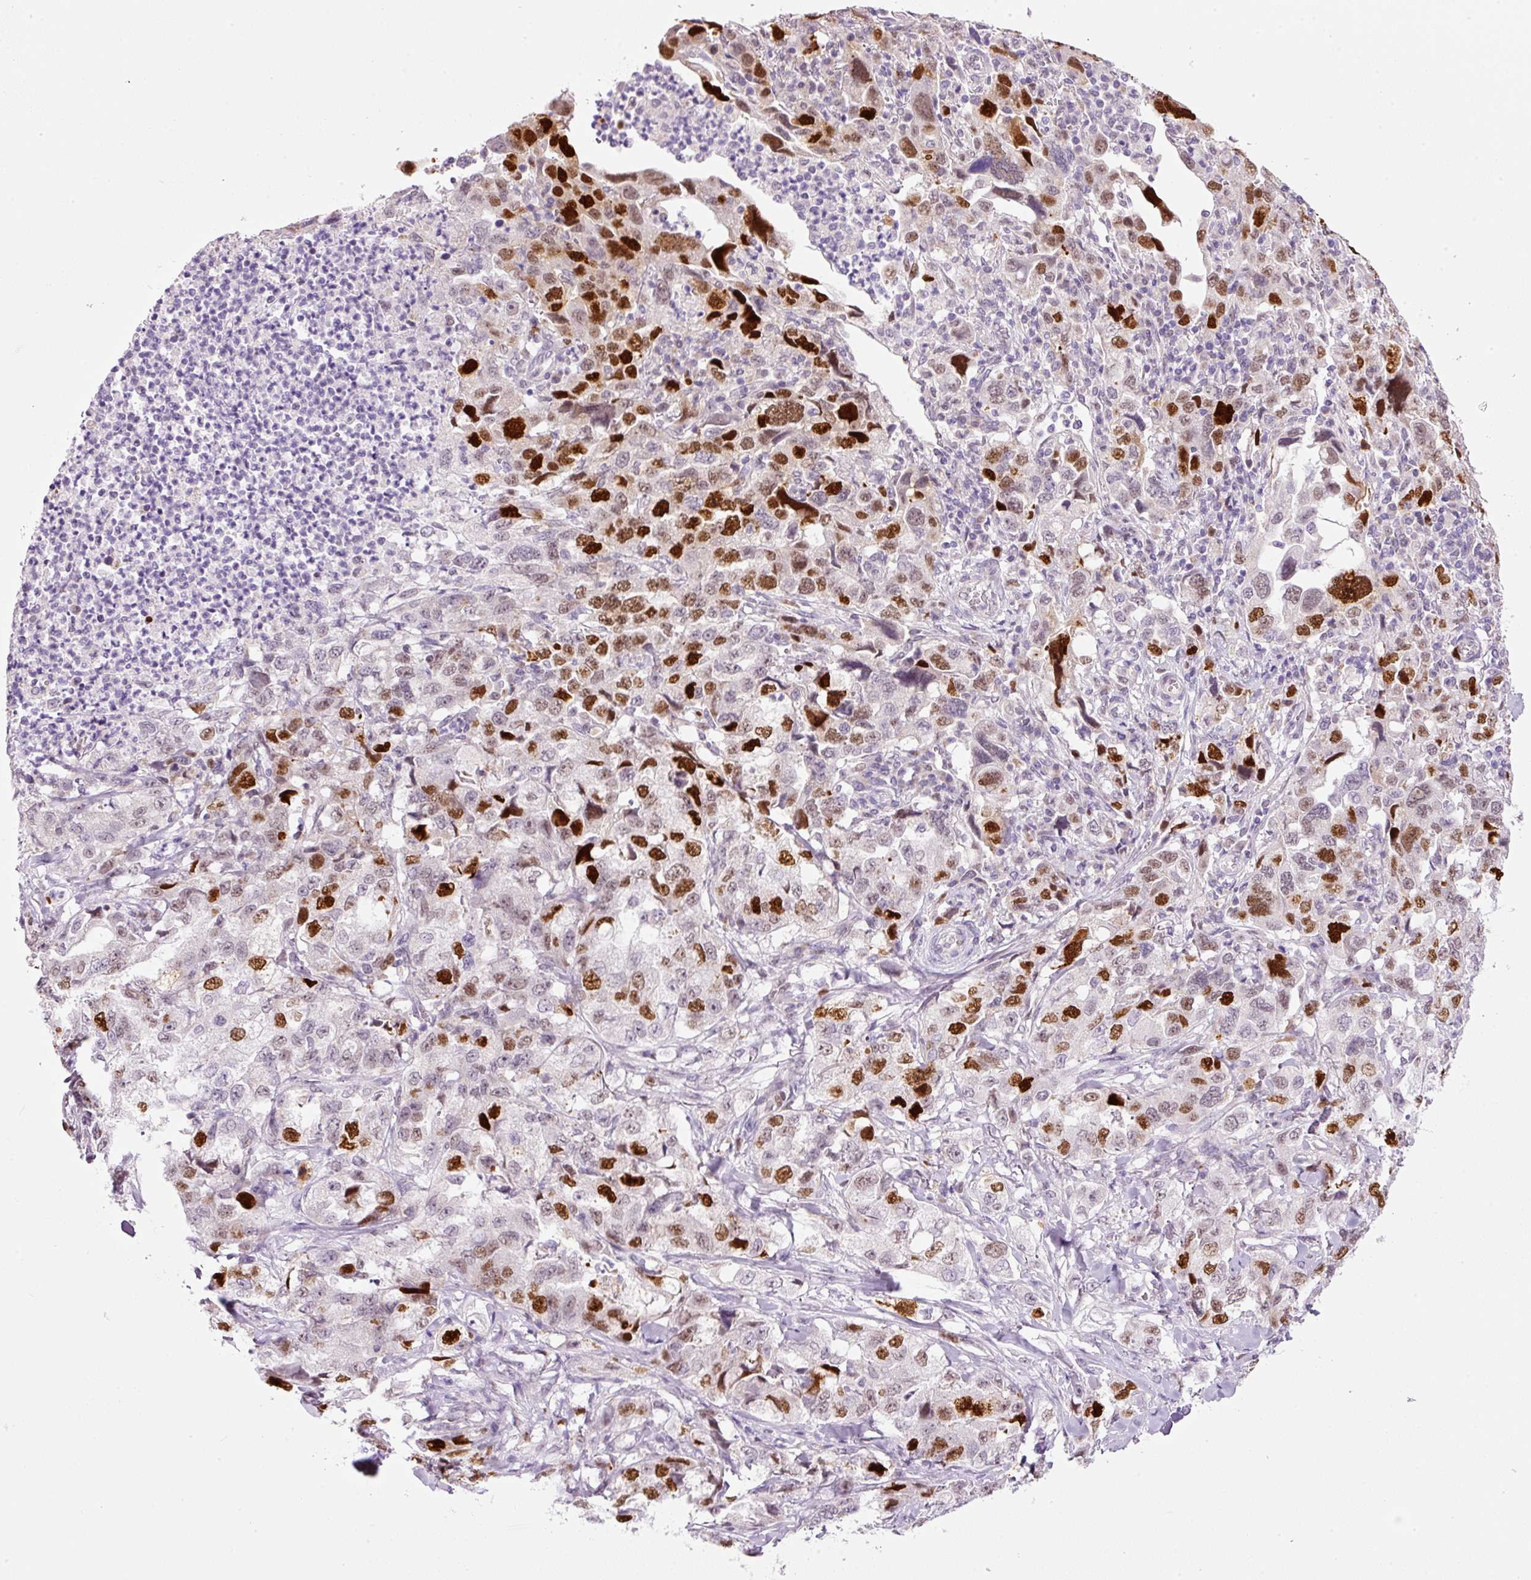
{"staining": {"intensity": "strong", "quantity": "25%-75%", "location": "nuclear"}, "tissue": "lung cancer", "cell_type": "Tumor cells", "image_type": "cancer", "snomed": [{"axis": "morphology", "description": "Adenocarcinoma, NOS"}, {"axis": "topography", "description": "Lung"}], "caption": "A brown stain shows strong nuclear positivity of a protein in lung cancer tumor cells. (DAB IHC, brown staining for protein, blue staining for nuclei).", "gene": "KPNA2", "patient": {"sex": "female", "age": 51}}